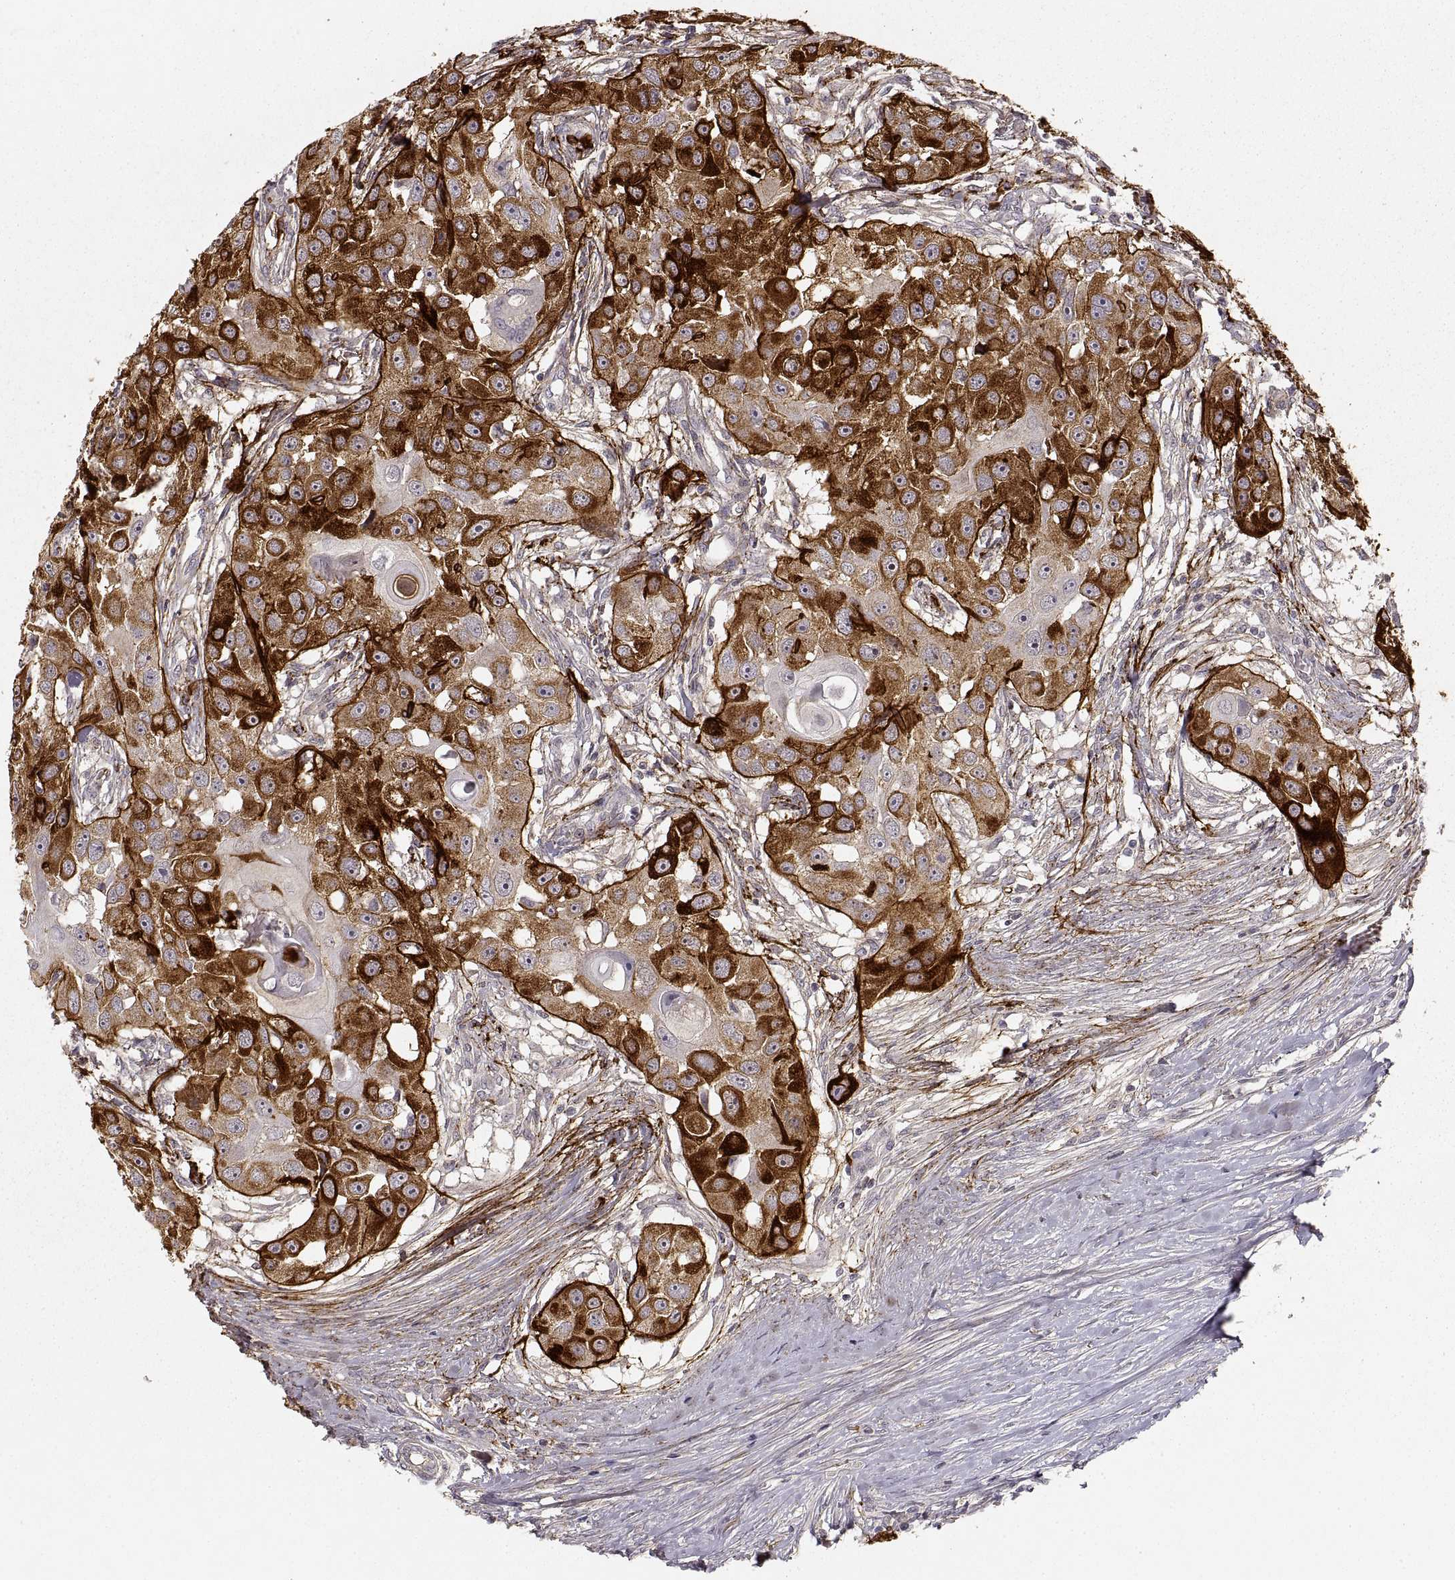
{"staining": {"intensity": "strong", "quantity": ">75%", "location": "cytoplasmic/membranous"}, "tissue": "head and neck cancer", "cell_type": "Tumor cells", "image_type": "cancer", "snomed": [{"axis": "morphology", "description": "Squamous cell carcinoma, NOS"}, {"axis": "topography", "description": "Head-Neck"}], "caption": "There is high levels of strong cytoplasmic/membranous staining in tumor cells of squamous cell carcinoma (head and neck), as demonstrated by immunohistochemical staining (brown color).", "gene": "LAMC2", "patient": {"sex": "male", "age": 51}}